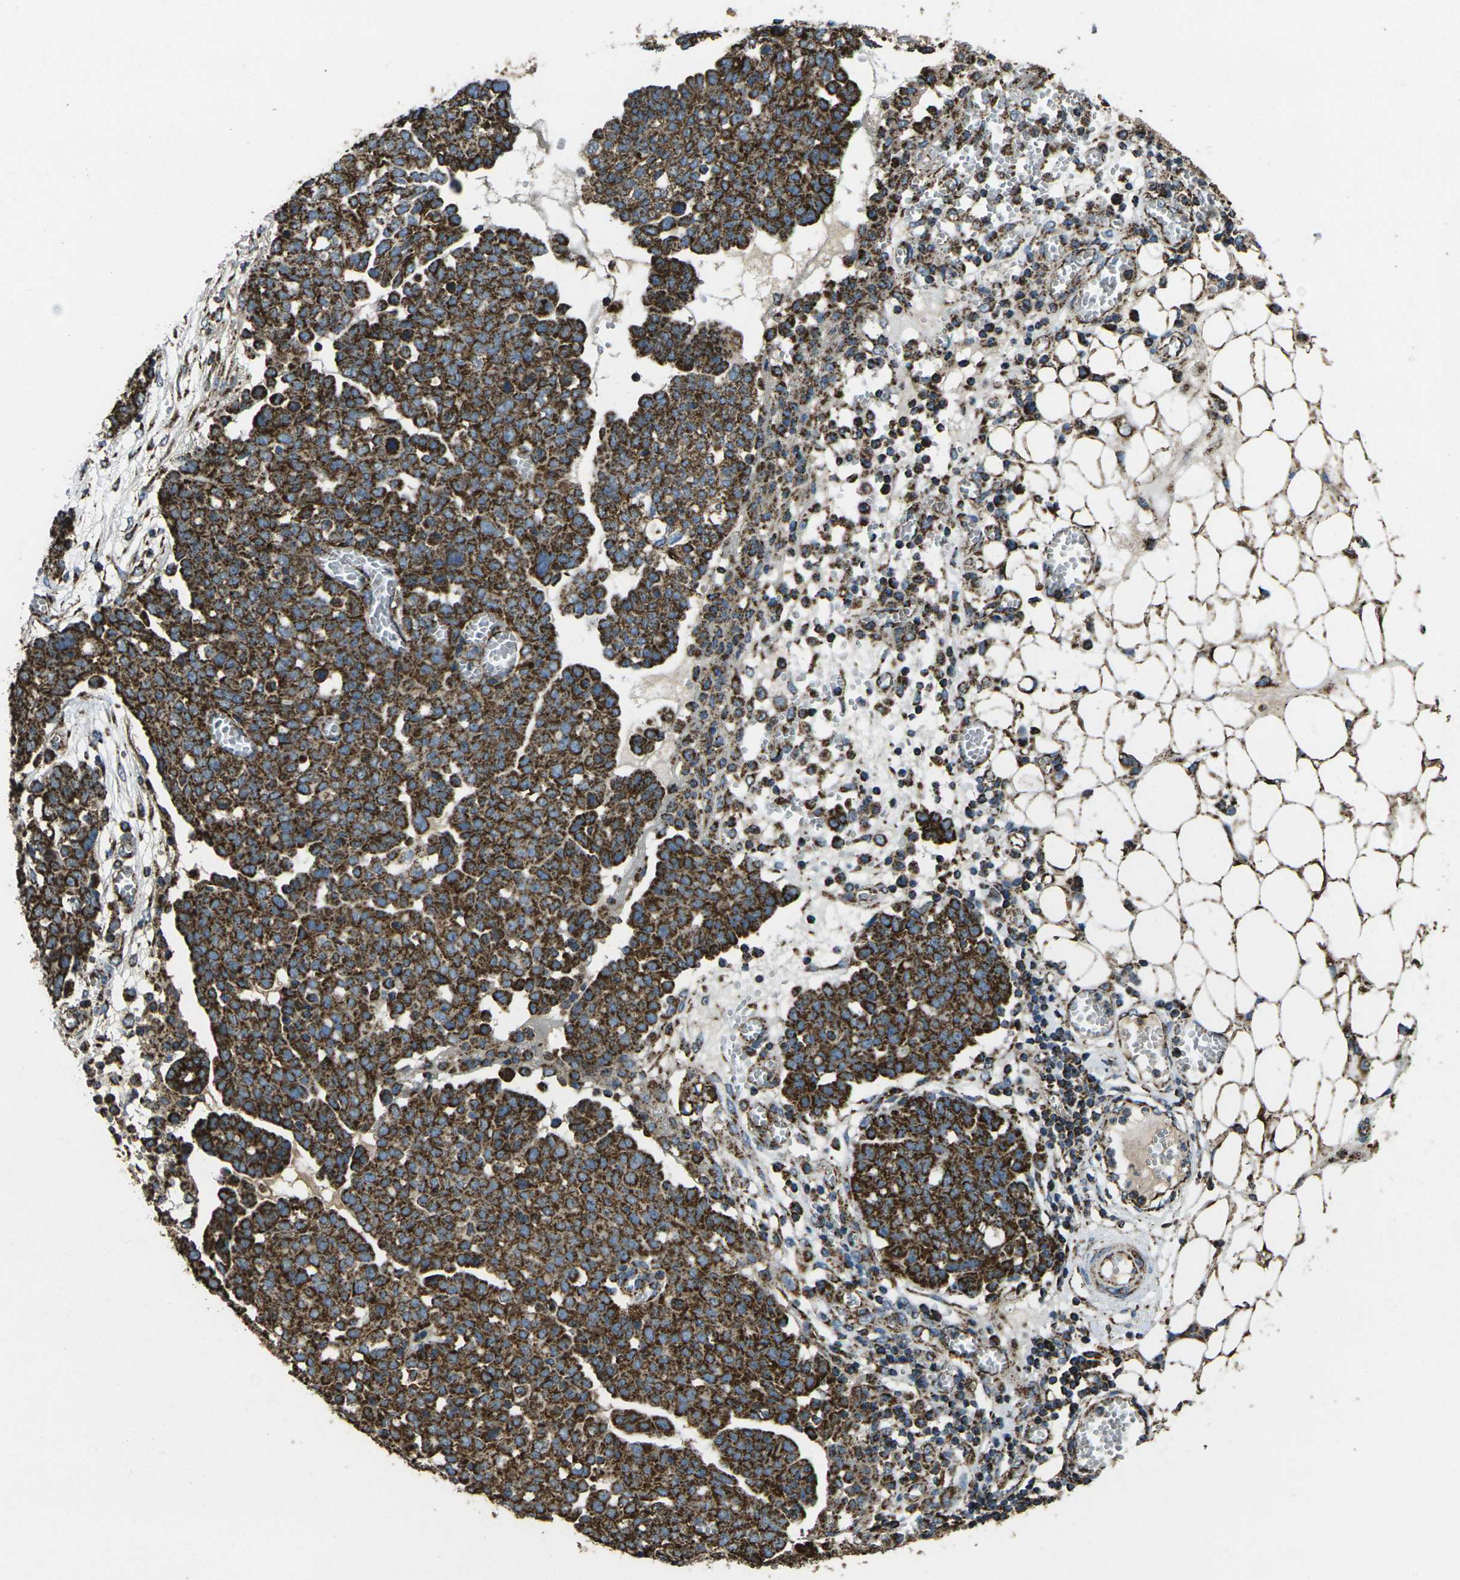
{"staining": {"intensity": "strong", "quantity": ">75%", "location": "cytoplasmic/membranous"}, "tissue": "ovarian cancer", "cell_type": "Tumor cells", "image_type": "cancer", "snomed": [{"axis": "morphology", "description": "Cystadenocarcinoma, serous, NOS"}, {"axis": "topography", "description": "Soft tissue"}, {"axis": "topography", "description": "Ovary"}], "caption": "Ovarian serous cystadenocarcinoma stained with IHC reveals strong cytoplasmic/membranous staining in approximately >75% of tumor cells.", "gene": "KLHL5", "patient": {"sex": "female", "age": 57}}